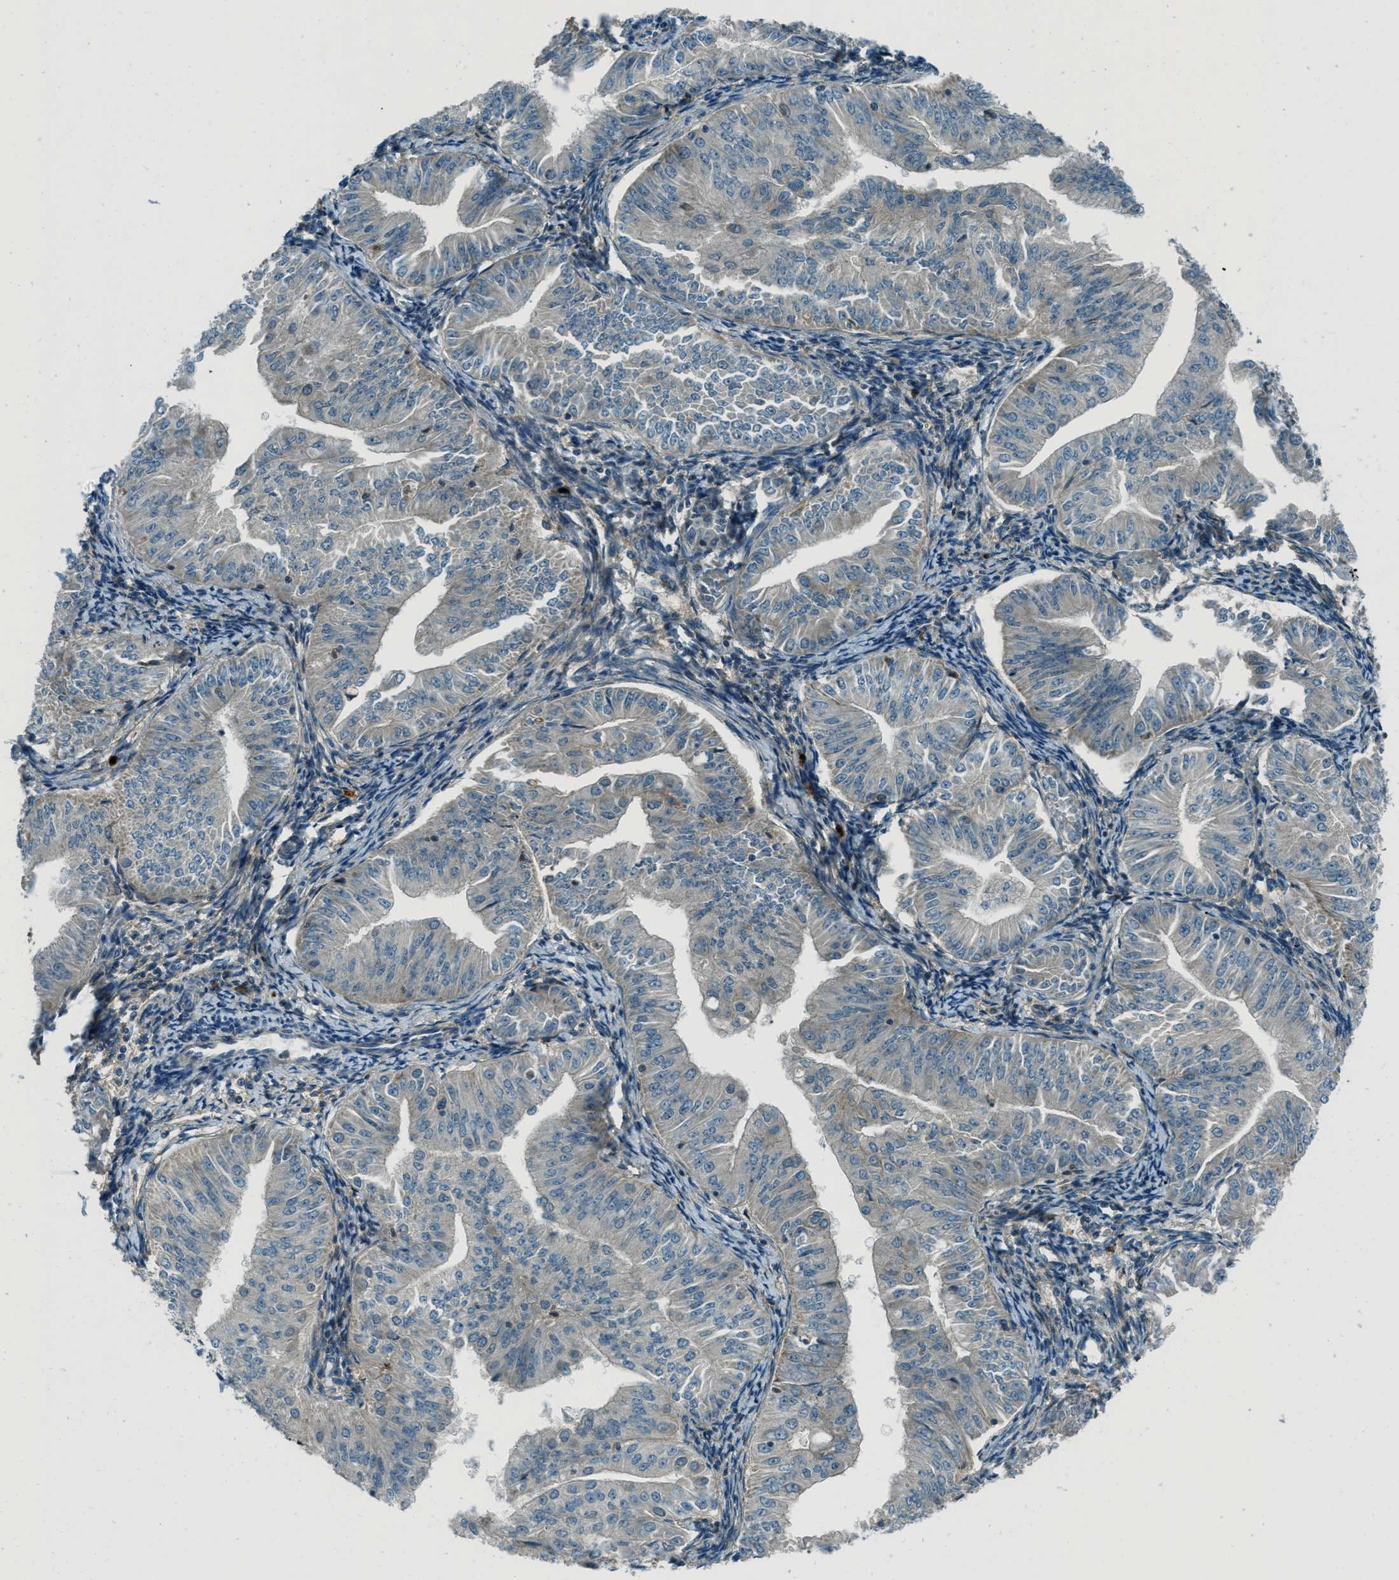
{"staining": {"intensity": "negative", "quantity": "none", "location": "none"}, "tissue": "endometrial cancer", "cell_type": "Tumor cells", "image_type": "cancer", "snomed": [{"axis": "morphology", "description": "Normal tissue, NOS"}, {"axis": "morphology", "description": "Adenocarcinoma, NOS"}, {"axis": "topography", "description": "Endometrium"}], "caption": "An immunohistochemistry (IHC) micrograph of endometrial adenocarcinoma is shown. There is no staining in tumor cells of endometrial adenocarcinoma. Nuclei are stained in blue.", "gene": "FAR1", "patient": {"sex": "female", "age": 53}}